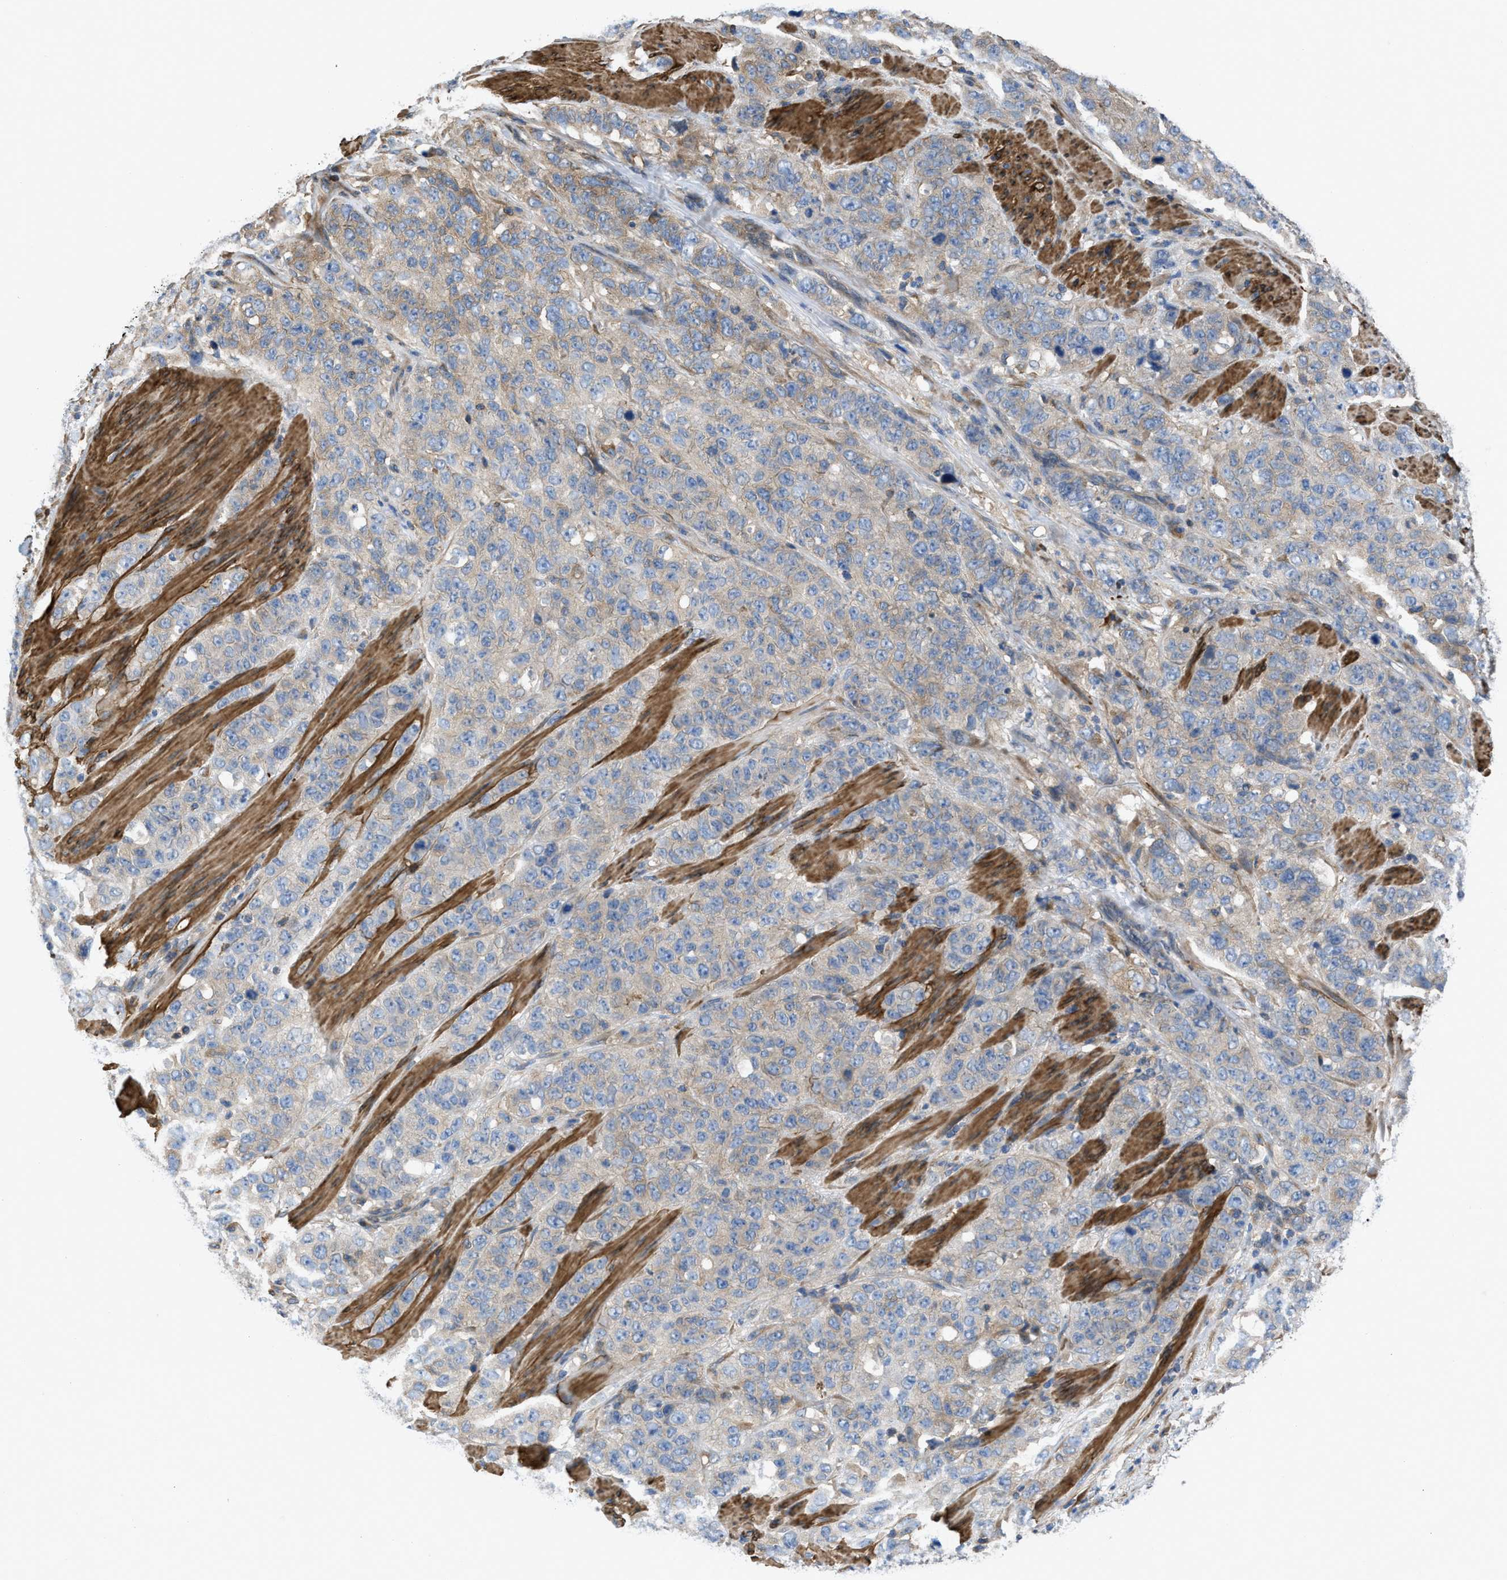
{"staining": {"intensity": "weak", "quantity": ">75%", "location": "cytoplasmic/membranous"}, "tissue": "stomach cancer", "cell_type": "Tumor cells", "image_type": "cancer", "snomed": [{"axis": "morphology", "description": "Adenocarcinoma, NOS"}, {"axis": "topography", "description": "Stomach"}], "caption": "There is low levels of weak cytoplasmic/membranous expression in tumor cells of stomach cancer (adenocarcinoma), as demonstrated by immunohistochemical staining (brown color).", "gene": "CHKB", "patient": {"sex": "male", "age": 48}}